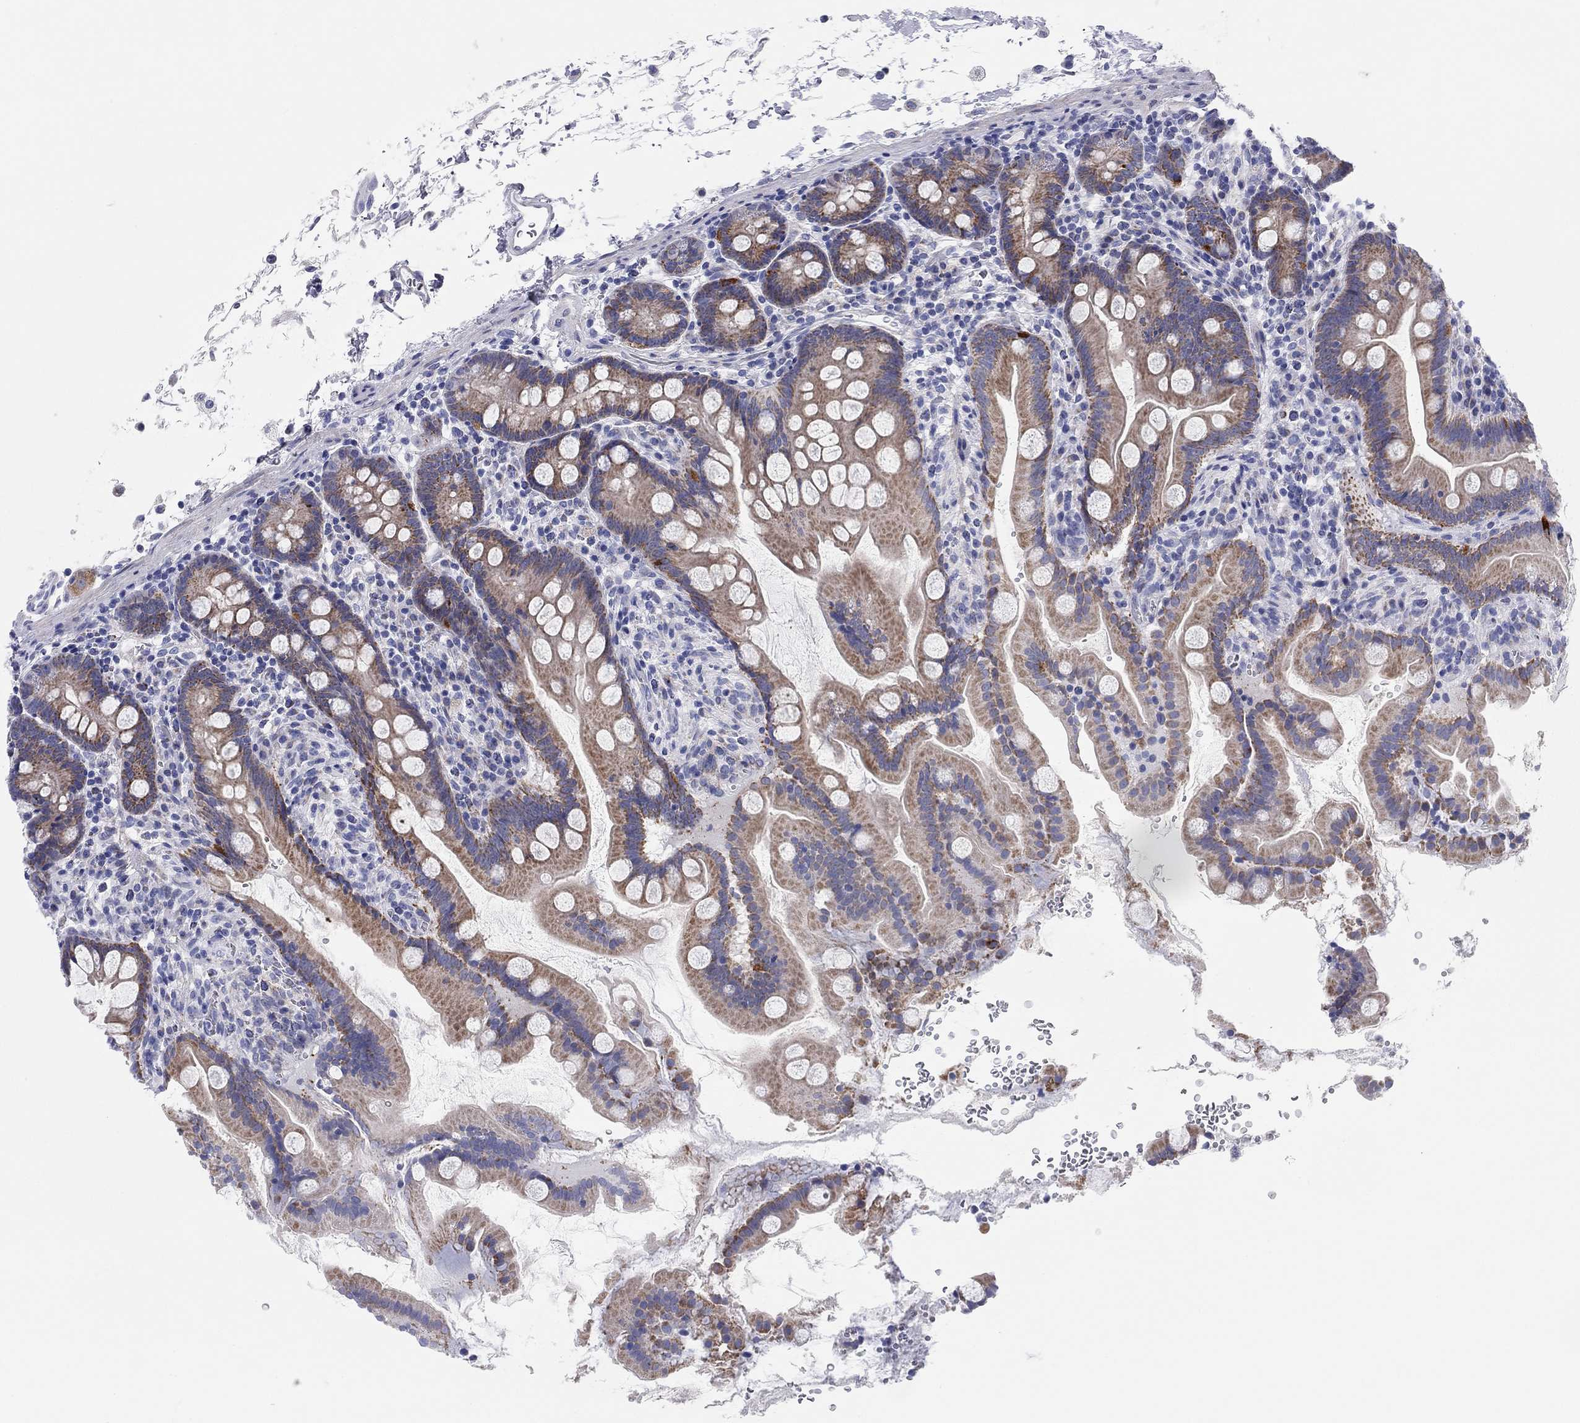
{"staining": {"intensity": "strong", "quantity": "<25%", "location": "cytoplasmic/membranous"}, "tissue": "small intestine", "cell_type": "Glandular cells", "image_type": "normal", "snomed": [{"axis": "morphology", "description": "Normal tissue, NOS"}, {"axis": "topography", "description": "Small intestine"}], "caption": "Brown immunohistochemical staining in normal human small intestine displays strong cytoplasmic/membranous staining in approximately <25% of glandular cells.", "gene": "CHI3L2", "patient": {"sex": "female", "age": 44}}